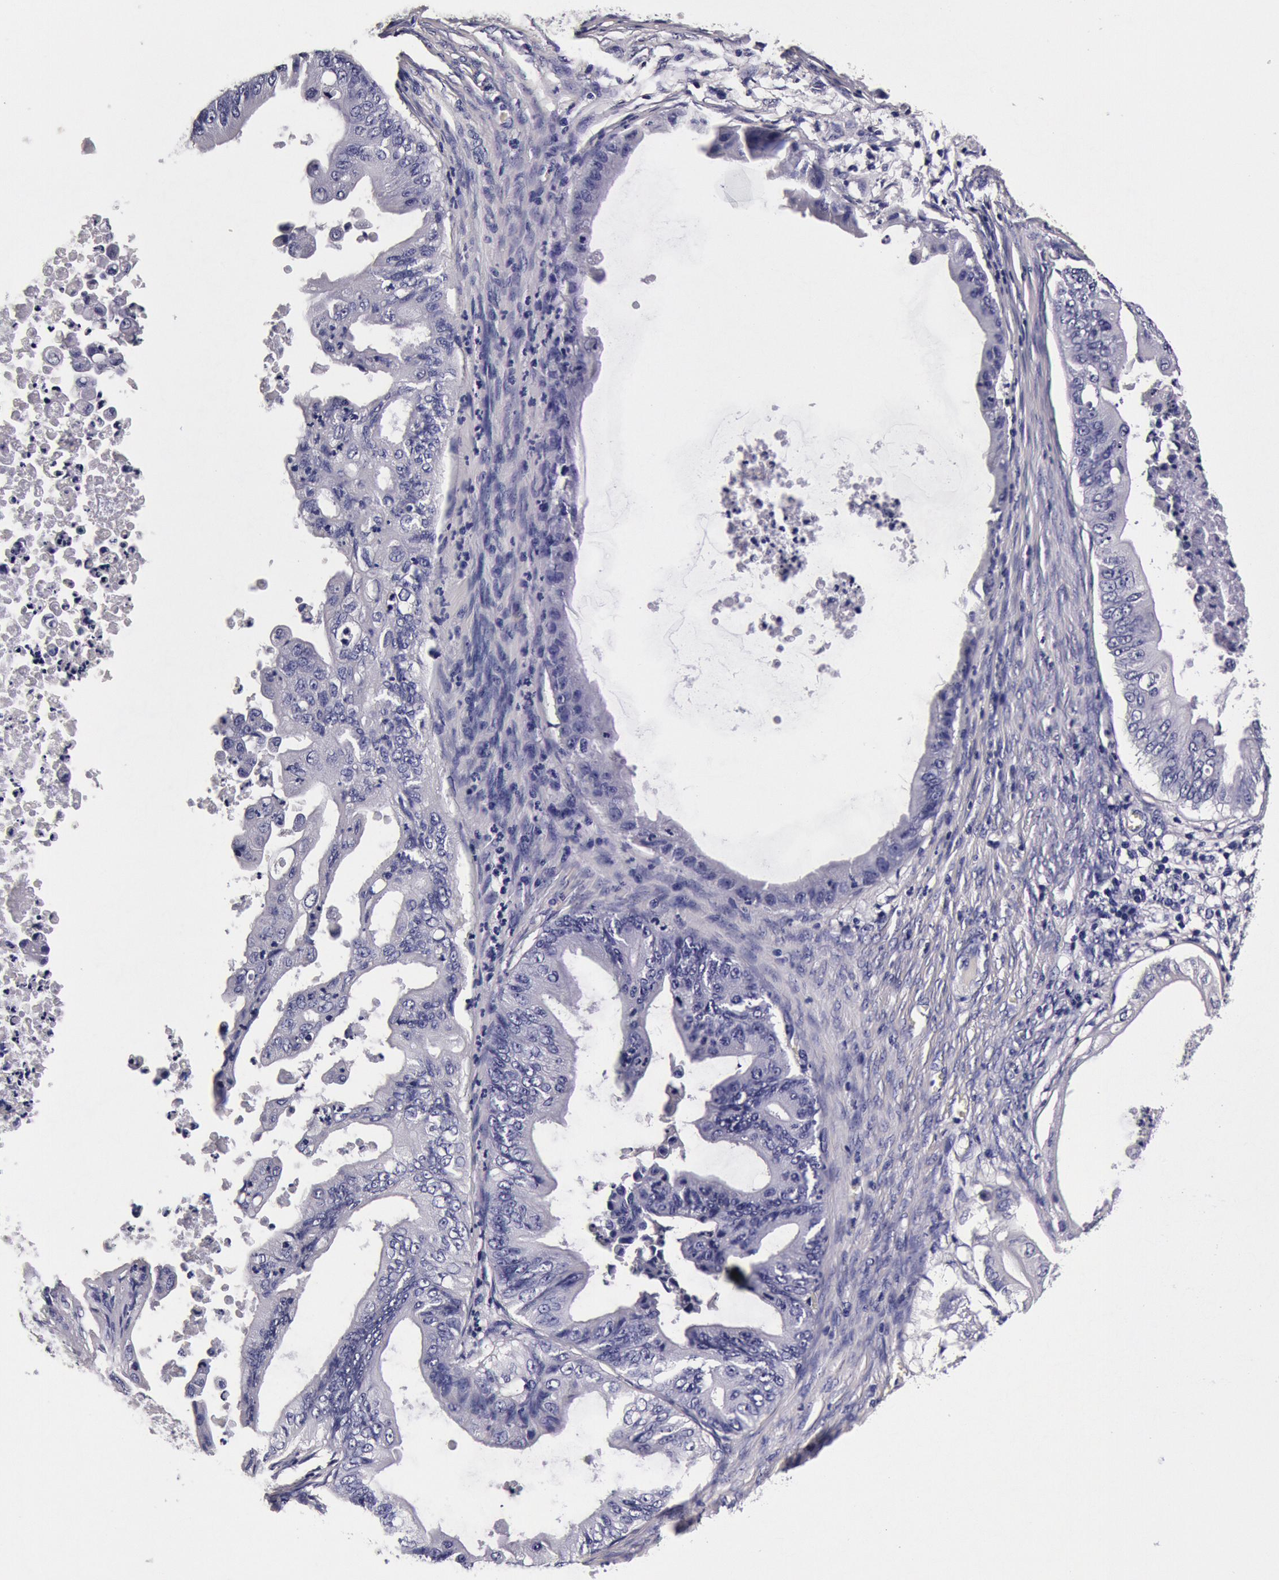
{"staining": {"intensity": "negative", "quantity": "none", "location": "none"}, "tissue": "ovarian cancer", "cell_type": "Tumor cells", "image_type": "cancer", "snomed": [{"axis": "morphology", "description": "Cystadenocarcinoma, mucinous, NOS"}, {"axis": "topography", "description": "Ovary"}], "caption": "Image shows no significant protein staining in tumor cells of ovarian cancer (mucinous cystadenocarcinoma). The staining is performed using DAB brown chromogen with nuclei counter-stained in using hematoxylin.", "gene": "CCDC22", "patient": {"sex": "female", "age": 37}}